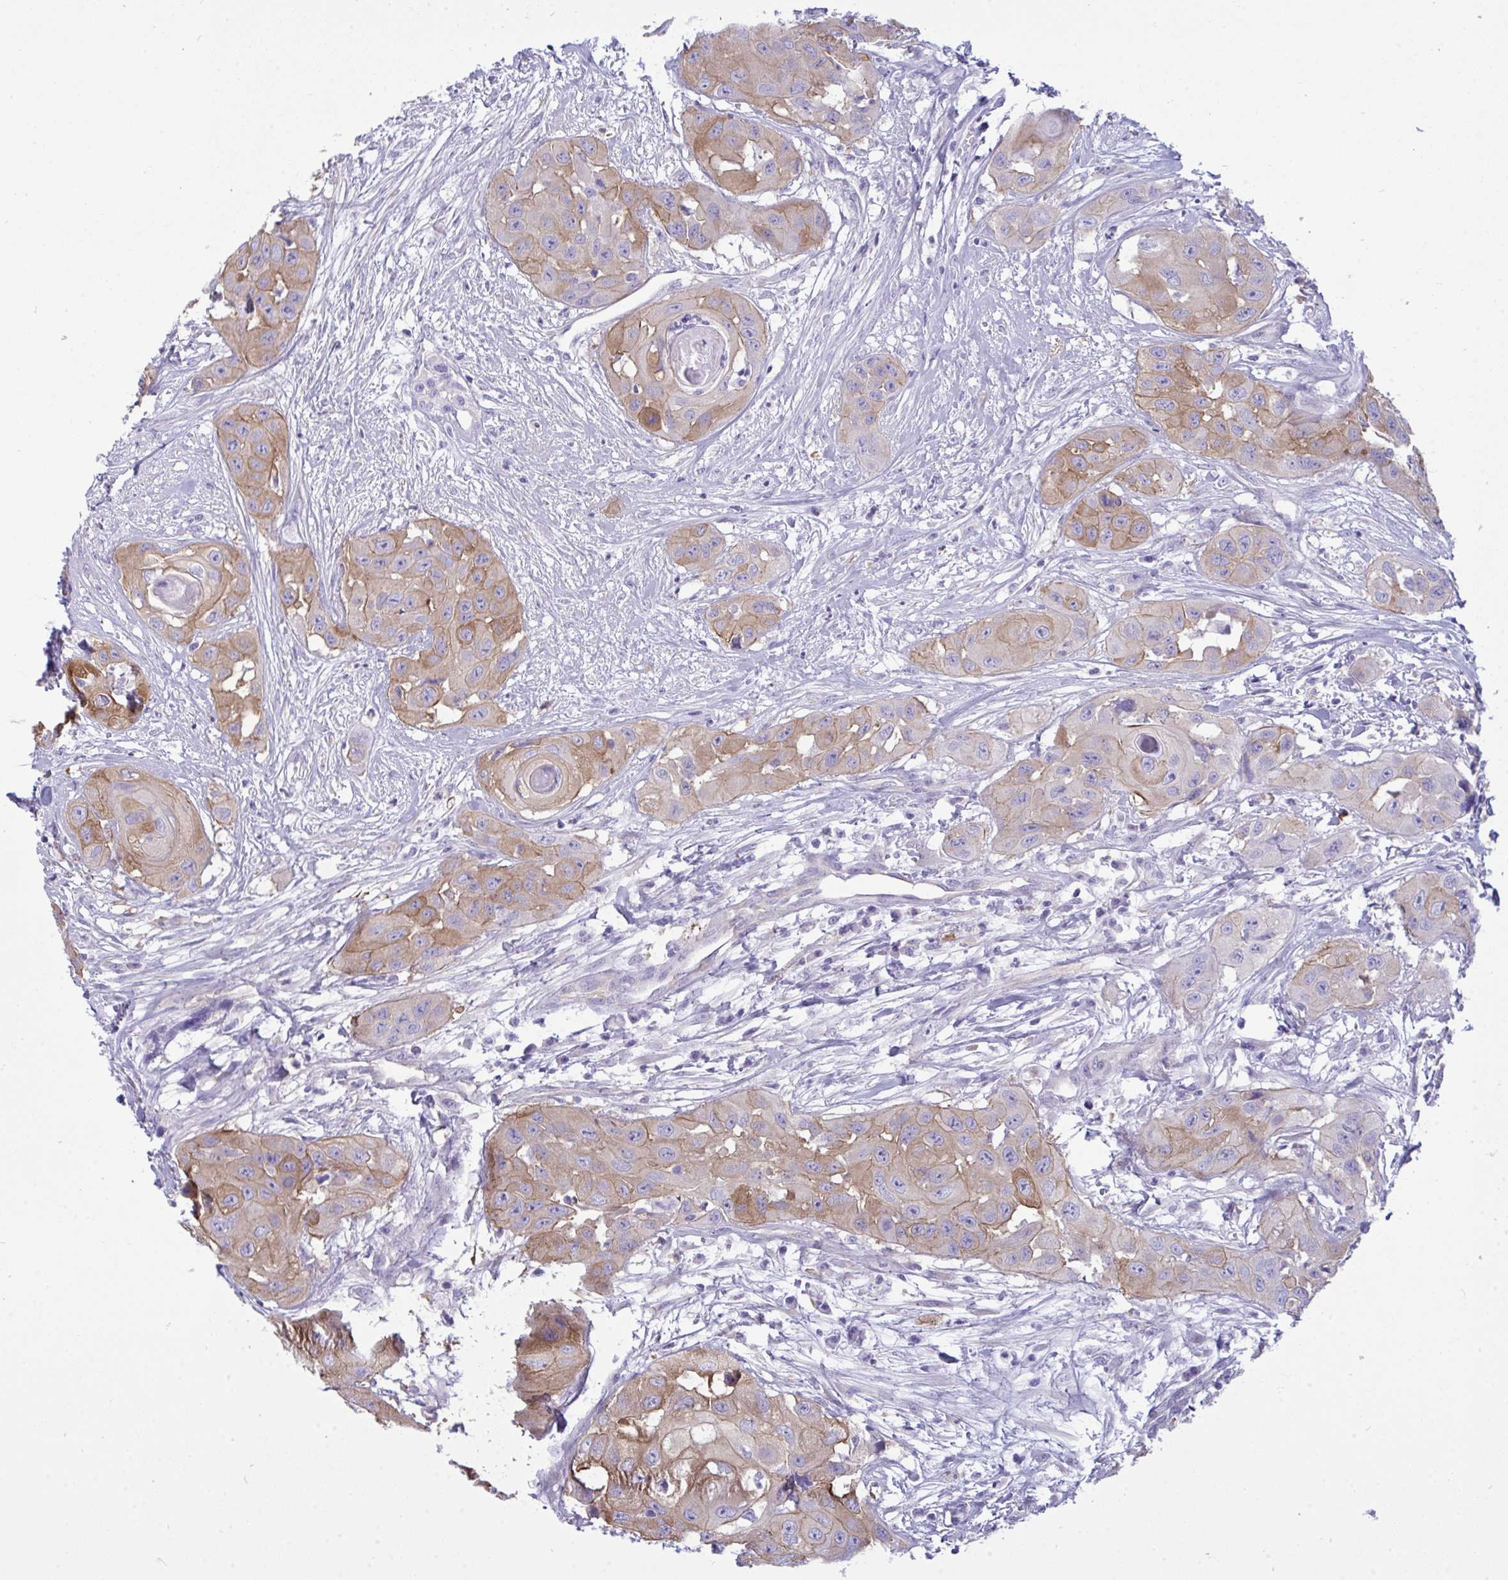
{"staining": {"intensity": "moderate", "quantity": "25%-75%", "location": "cytoplasmic/membranous"}, "tissue": "head and neck cancer", "cell_type": "Tumor cells", "image_type": "cancer", "snomed": [{"axis": "morphology", "description": "Squamous cell carcinoma, NOS"}, {"axis": "topography", "description": "Head-Neck"}], "caption": "A photomicrograph showing moderate cytoplasmic/membranous staining in about 25%-75% of tumor cells in squamous cell carcinoma (head and neck), as visualized by brown immunohistochemical staining.", "gene": "MYH10", "patient": {"sex": "male", "age": 83}}